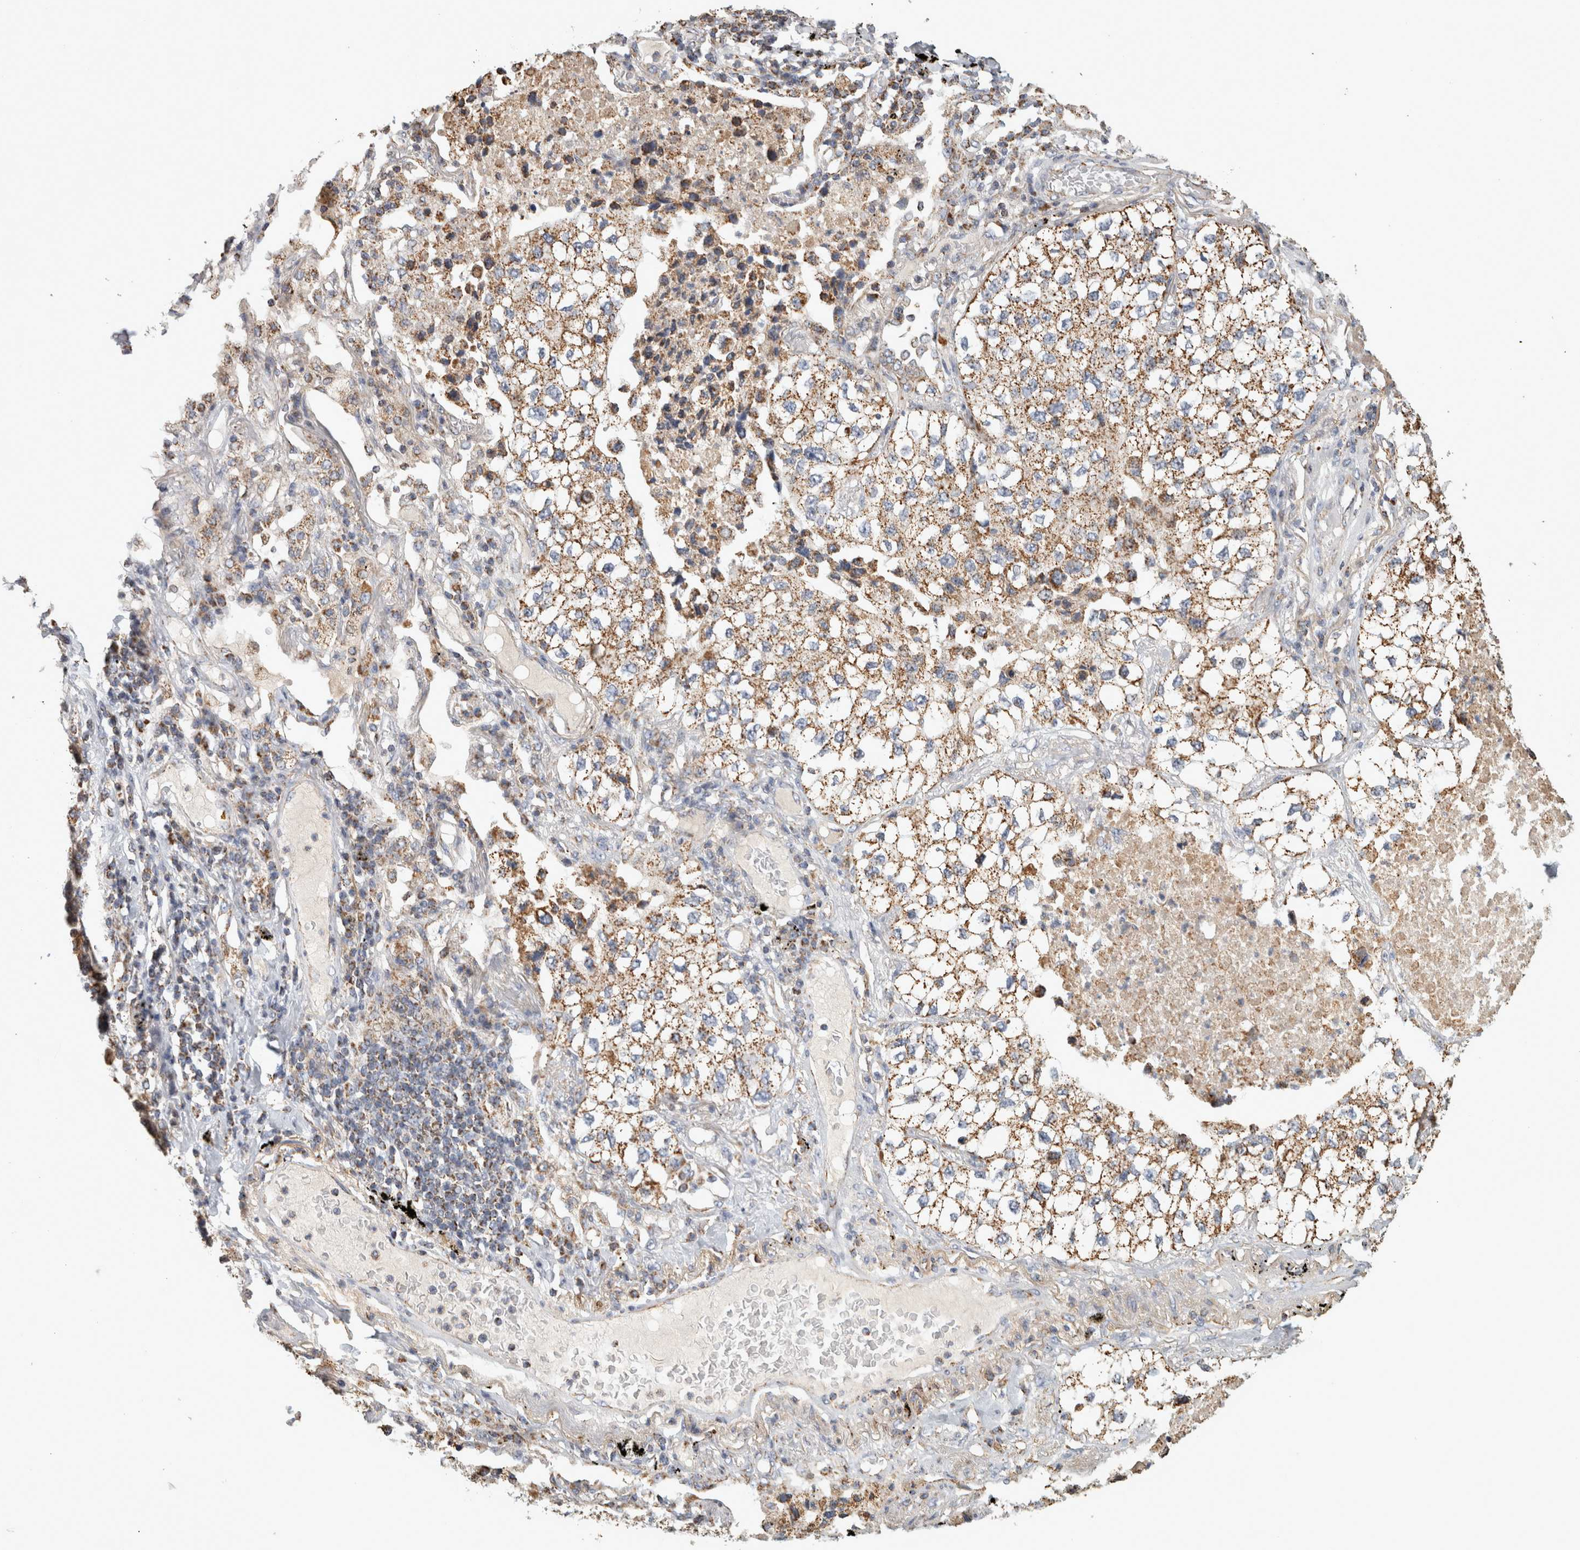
{"staining": {"intensity": "moderate", "quantity": ">75%", "location": "cytoplasmic/membranous"}, "tissue": "lung cancer", "cell_type": "Tumor cells", "image_type": "cancer", "snomed": [{"axis": "morphology", "description": "Adenocarcinoma, NOS"}, {"axis": "topography", "description": "Lung"}], "caption": "High-magnification brightfield microscopy of lung cancer stained with DAB (3,3'-diaminobenzidine) (brown) and counterstained with hematoxylin (blue). tumor cells exhibit moderate cytoplasmic/membranous staining is identified in approximately>75% of cells. (IHC, brightfield microscopy, high magnification).", "gene": "ST8SIA1", "patient": {"sex": "male", "age": 63}}